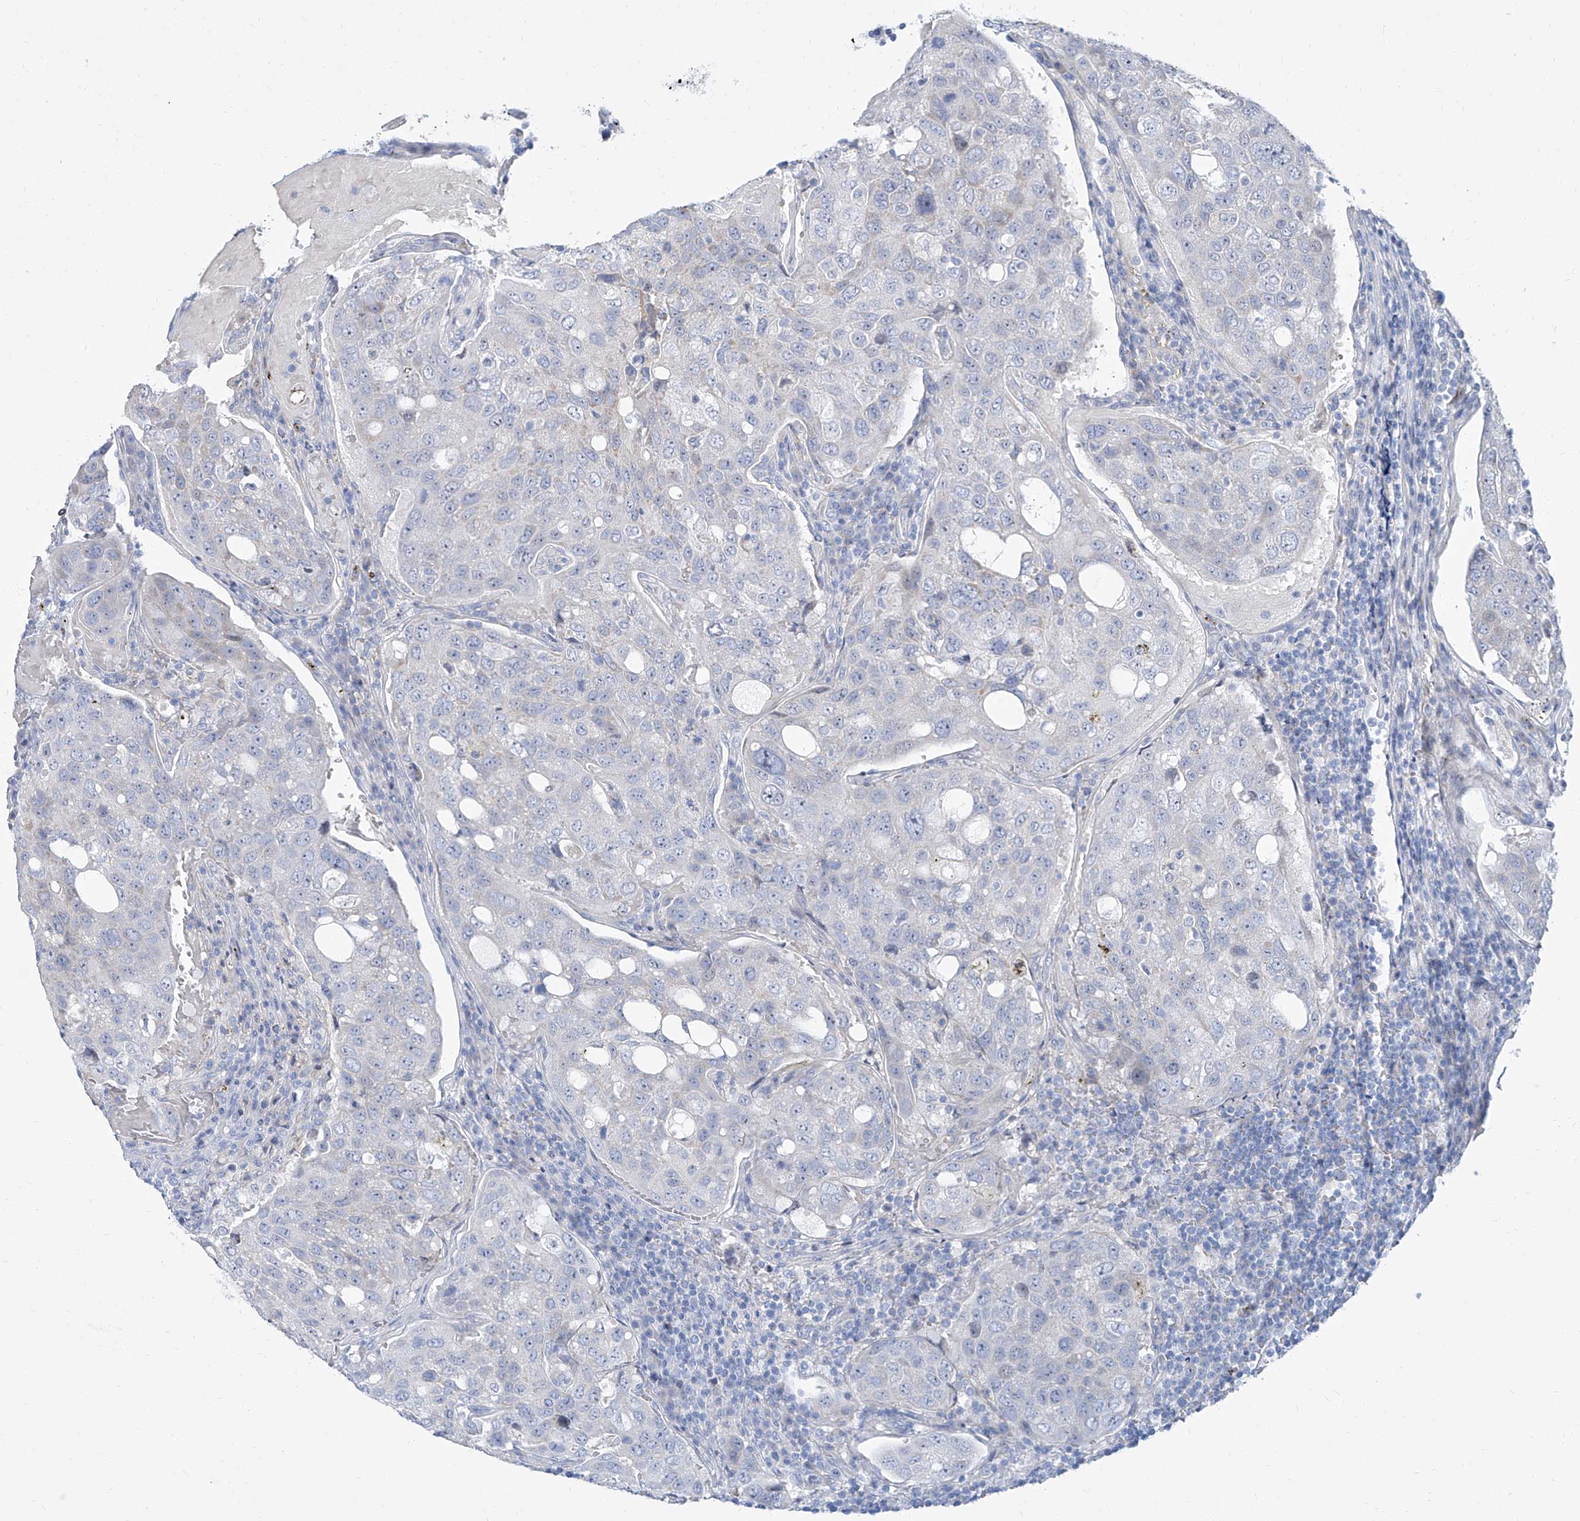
{"staining": {"intensity": "negative", "quantity": "none", "location": "none"}, "tissue": "urothelial cancer", "cell_type": "Tumor cells", "image_type": "cancer", "snomed": [{"axis": "morphology", "description": "Urothelial carcinoma, High grade"}, {"axis": "topography", "description": "Lymph node"}, {"axis": "topography", "description": "Urinary bladder"}], "caption": "Tumor cells are negative for protein expression in human high-grade urothelial carcinoma.", "gene": "TXLNB", "patient": {"sex": "male", "age": 51}}